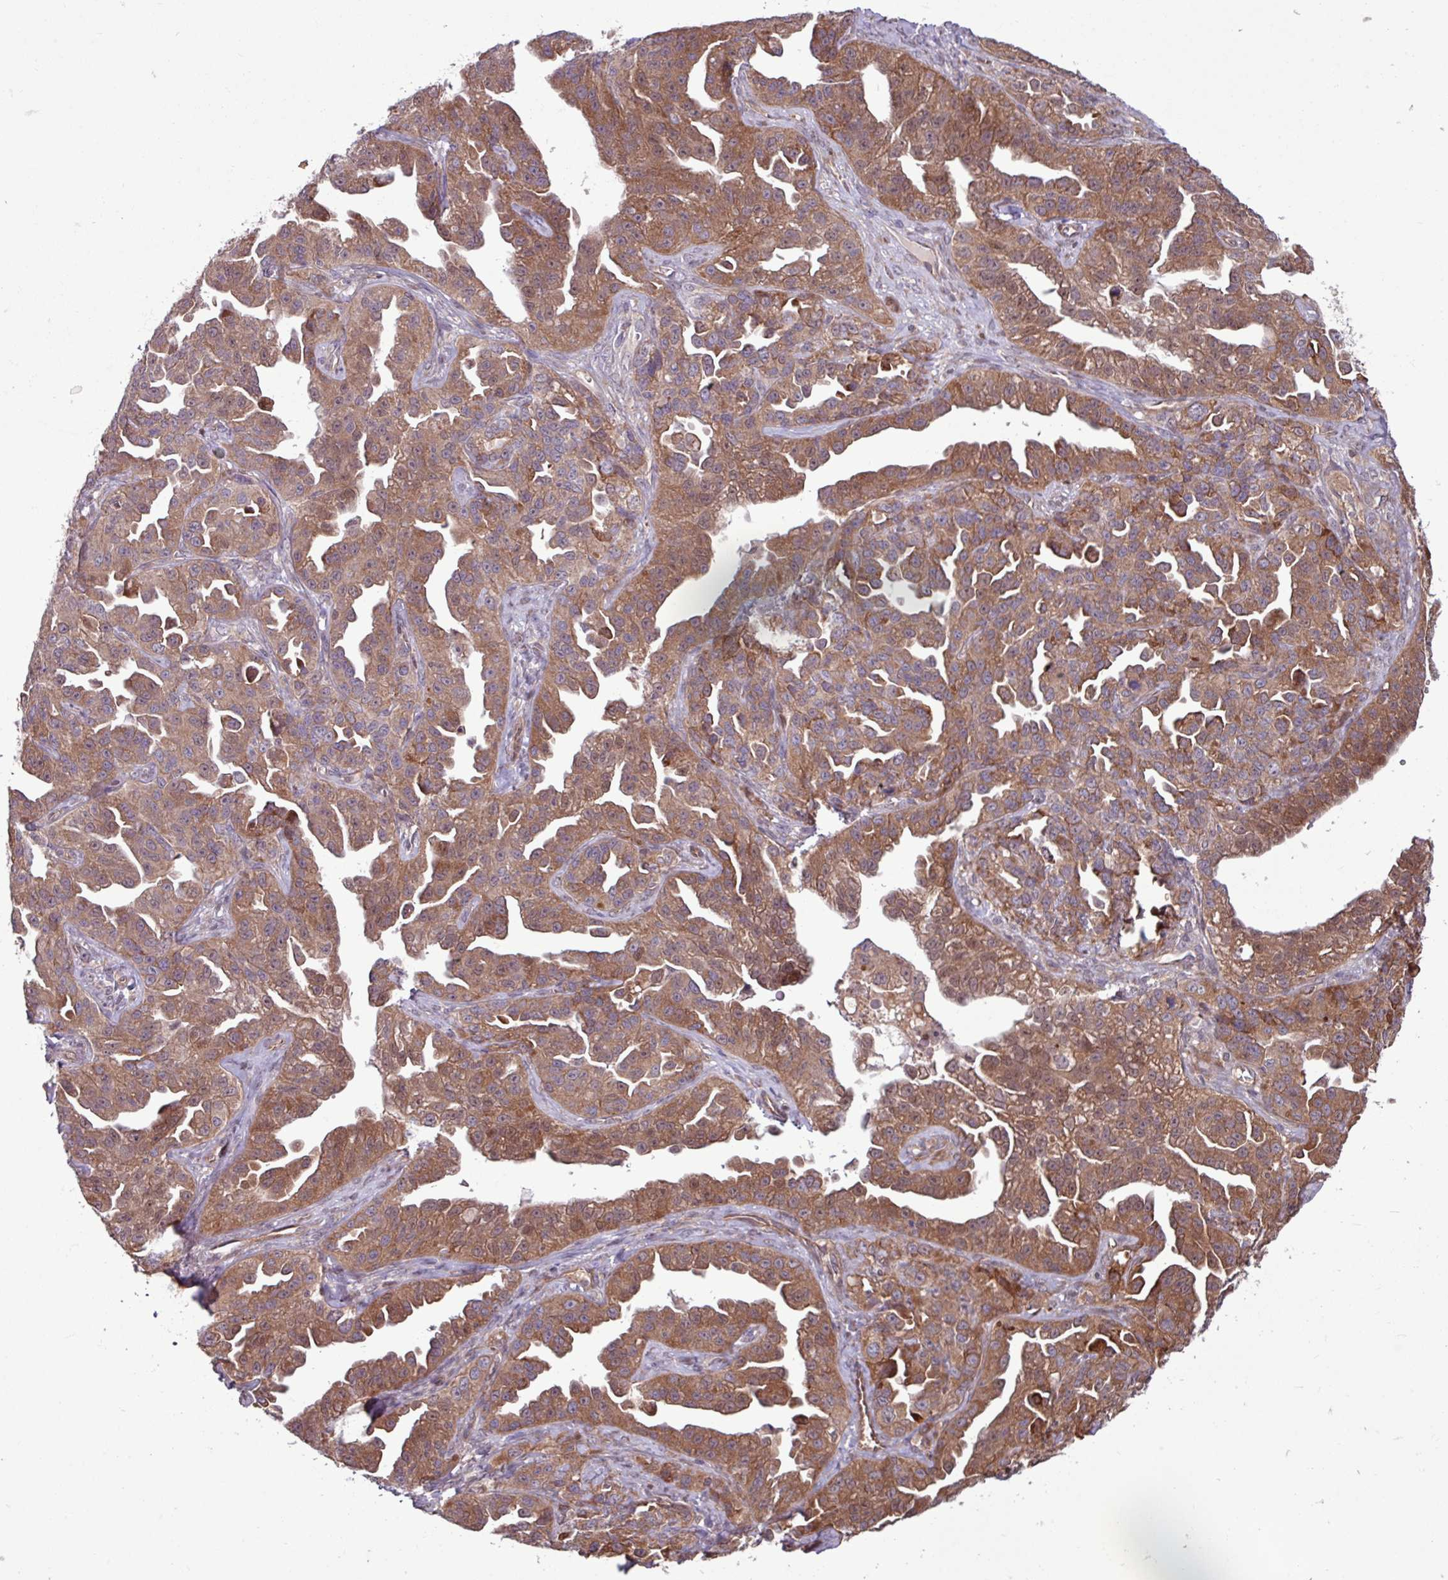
{"staining": {"intensity": "moderate", "quantity": ">75%", "location": "cytoplasmic/membranous"}, "tissue": "ovarian cancer", "cell_type": "Tumor cells", "image_type": "cancer", "snomed": [{"axis": "morphology", "description": "Cystadenocarcinoma, serous, NOS"}, {"axis": "topography", "description": "Ovary"}], "caption": "Immunohistochemistry (IHC) of ovarian cancer exhibits medium levels of moderate cytoplasmic/membranous expression in approximately >75% of tumor cells. The staining is performed using DAB (3,3'-diaminobenzidine) brown chromogen to label protein expression. The nuclei are counter-stained blue using hematoxylin.", "gene": "PDPR", "patient": {"sex": "female", "age": 75}}